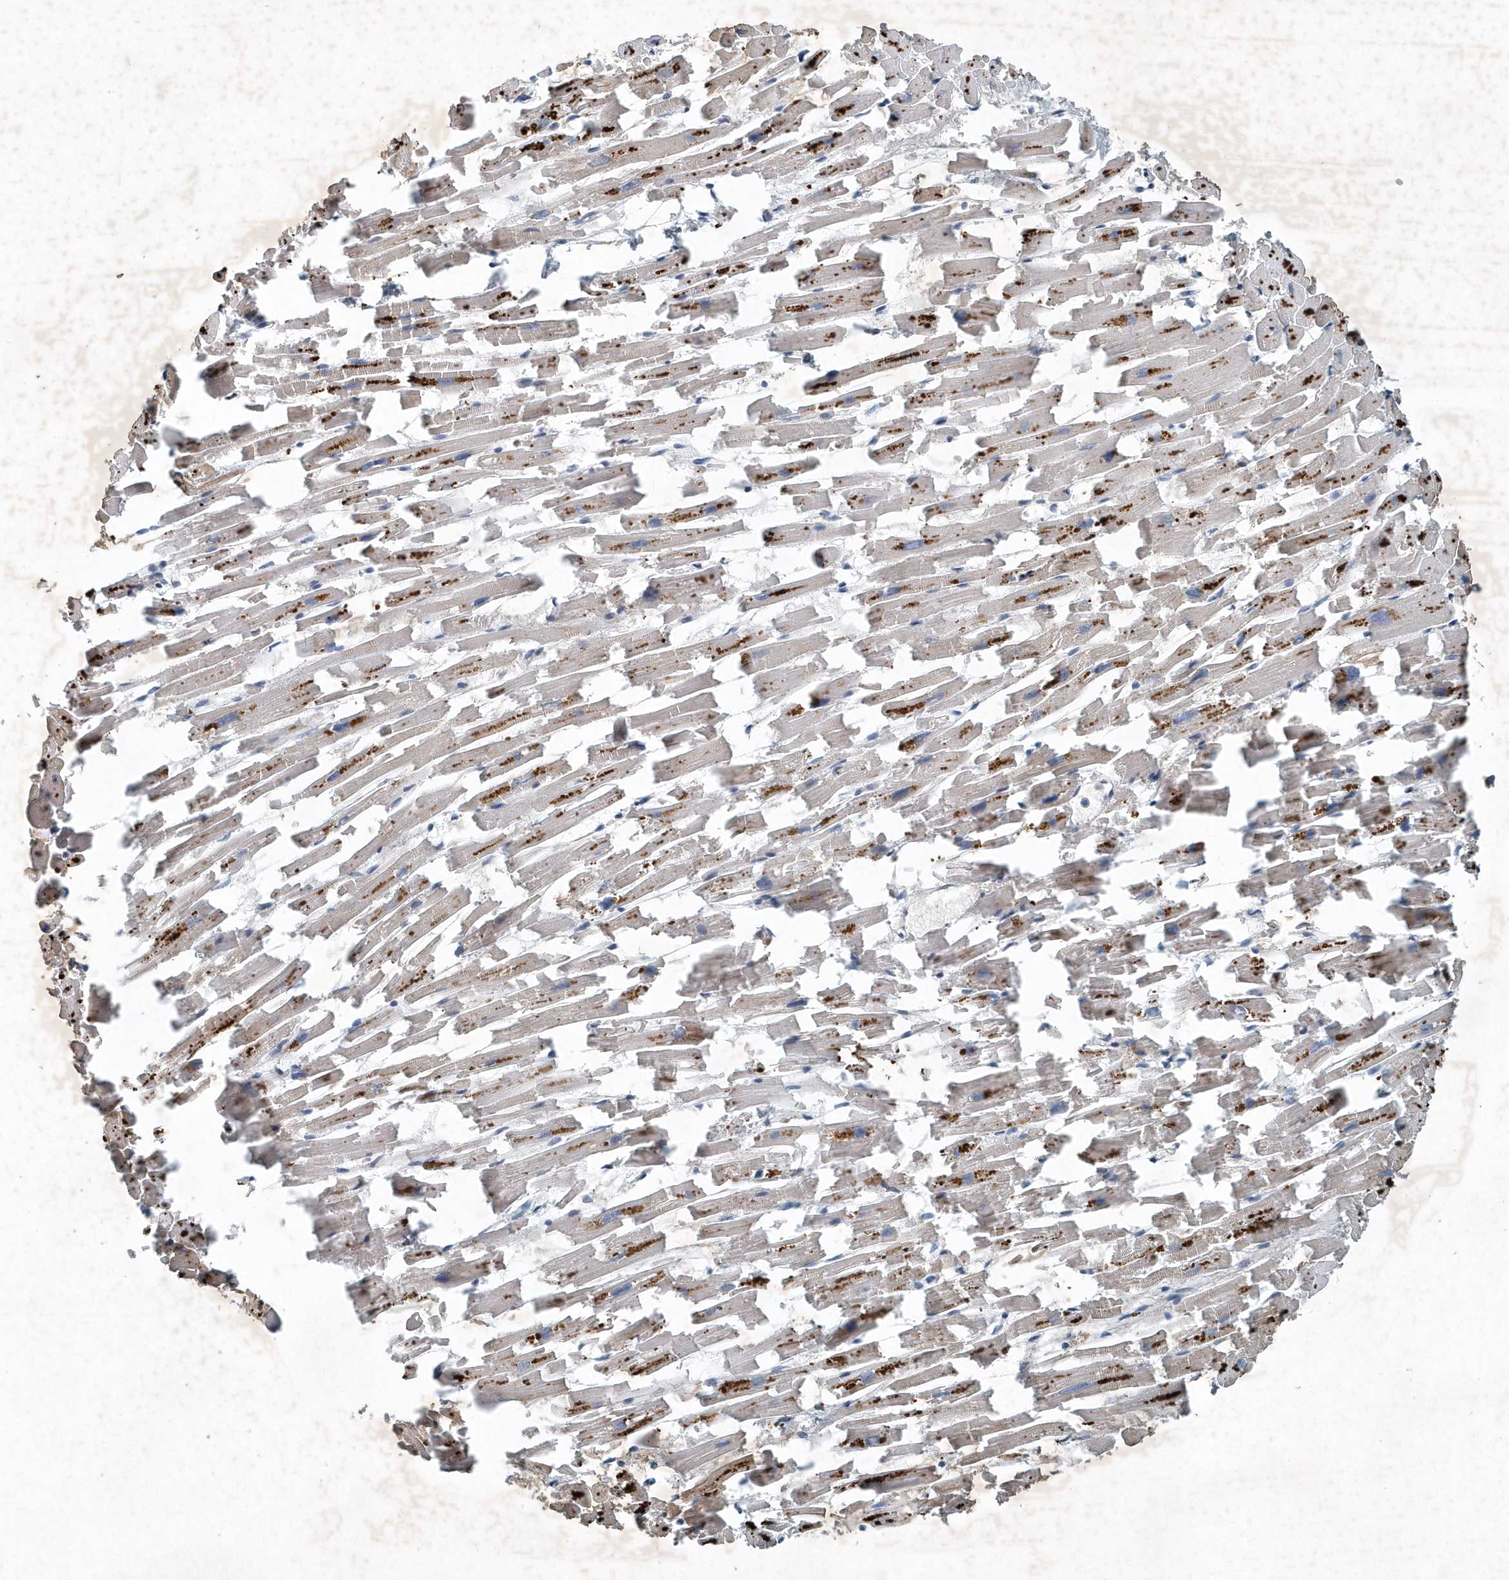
{"staining": {"intensity": "weak", "quantity": ">75%", "location": "cytoplasmic/membranous"}, "tissue": "heart muscle", "cell_type": "Cardiomyocytes", "image_type": "normal", "snomed": [{"axis": "morphology", "description": "Normal tissue, NOS"}, {"axis": "topography", "description": "Heart"}], "caption": "This histopathology image demonstrates immunohistochemistry (IHC) staining of normal heart muscle, with low weak cytoplasmic/membranous staining in about >75% of cardiomyocytes.", "gene": "SCFD2", "patient": {"sex": "female", "age": 64}}